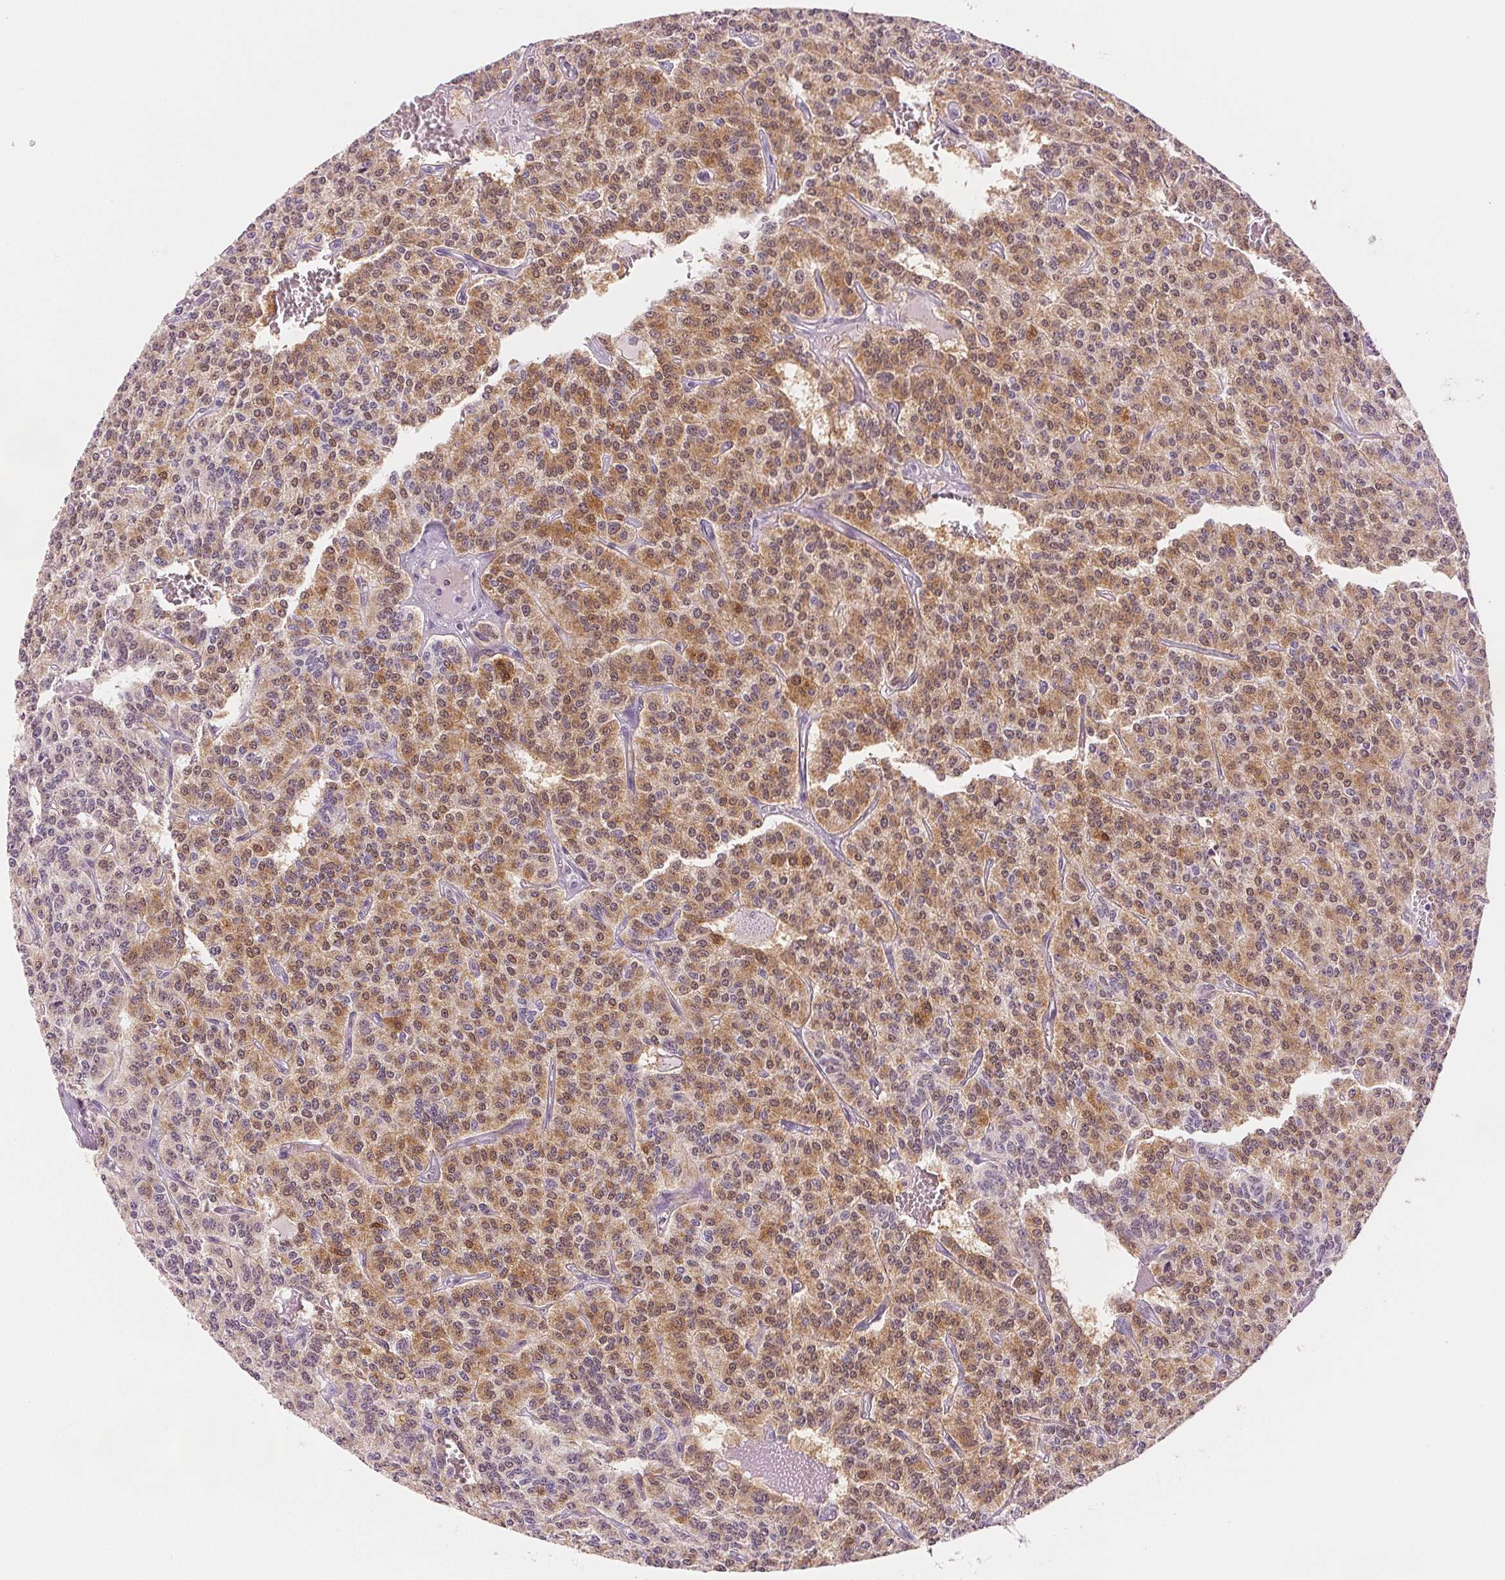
{"staining": {"intensity": "moderate", "quantity": ">75%", "location": "cytoplasmic/membranous,nuclear"}, "tissue": "carcinoid", "cell_type": "Tumor cells", "image_type": "cancer", "snomed": [{"axis": "morphology", "description": "Carcinoid, malignant, NOS"}, {"axis": "topography", "description": "Lung"}], "caption": "A brown stain shows moderate cytoplasmic/membranous and nuclear expression of a protein in human carcinoid tumor cells. (brown staining indicates protein expression, while blue staining denotes nuclei).", "gene": "SCGN", "patient": {"sex": "female", "age": 71}}